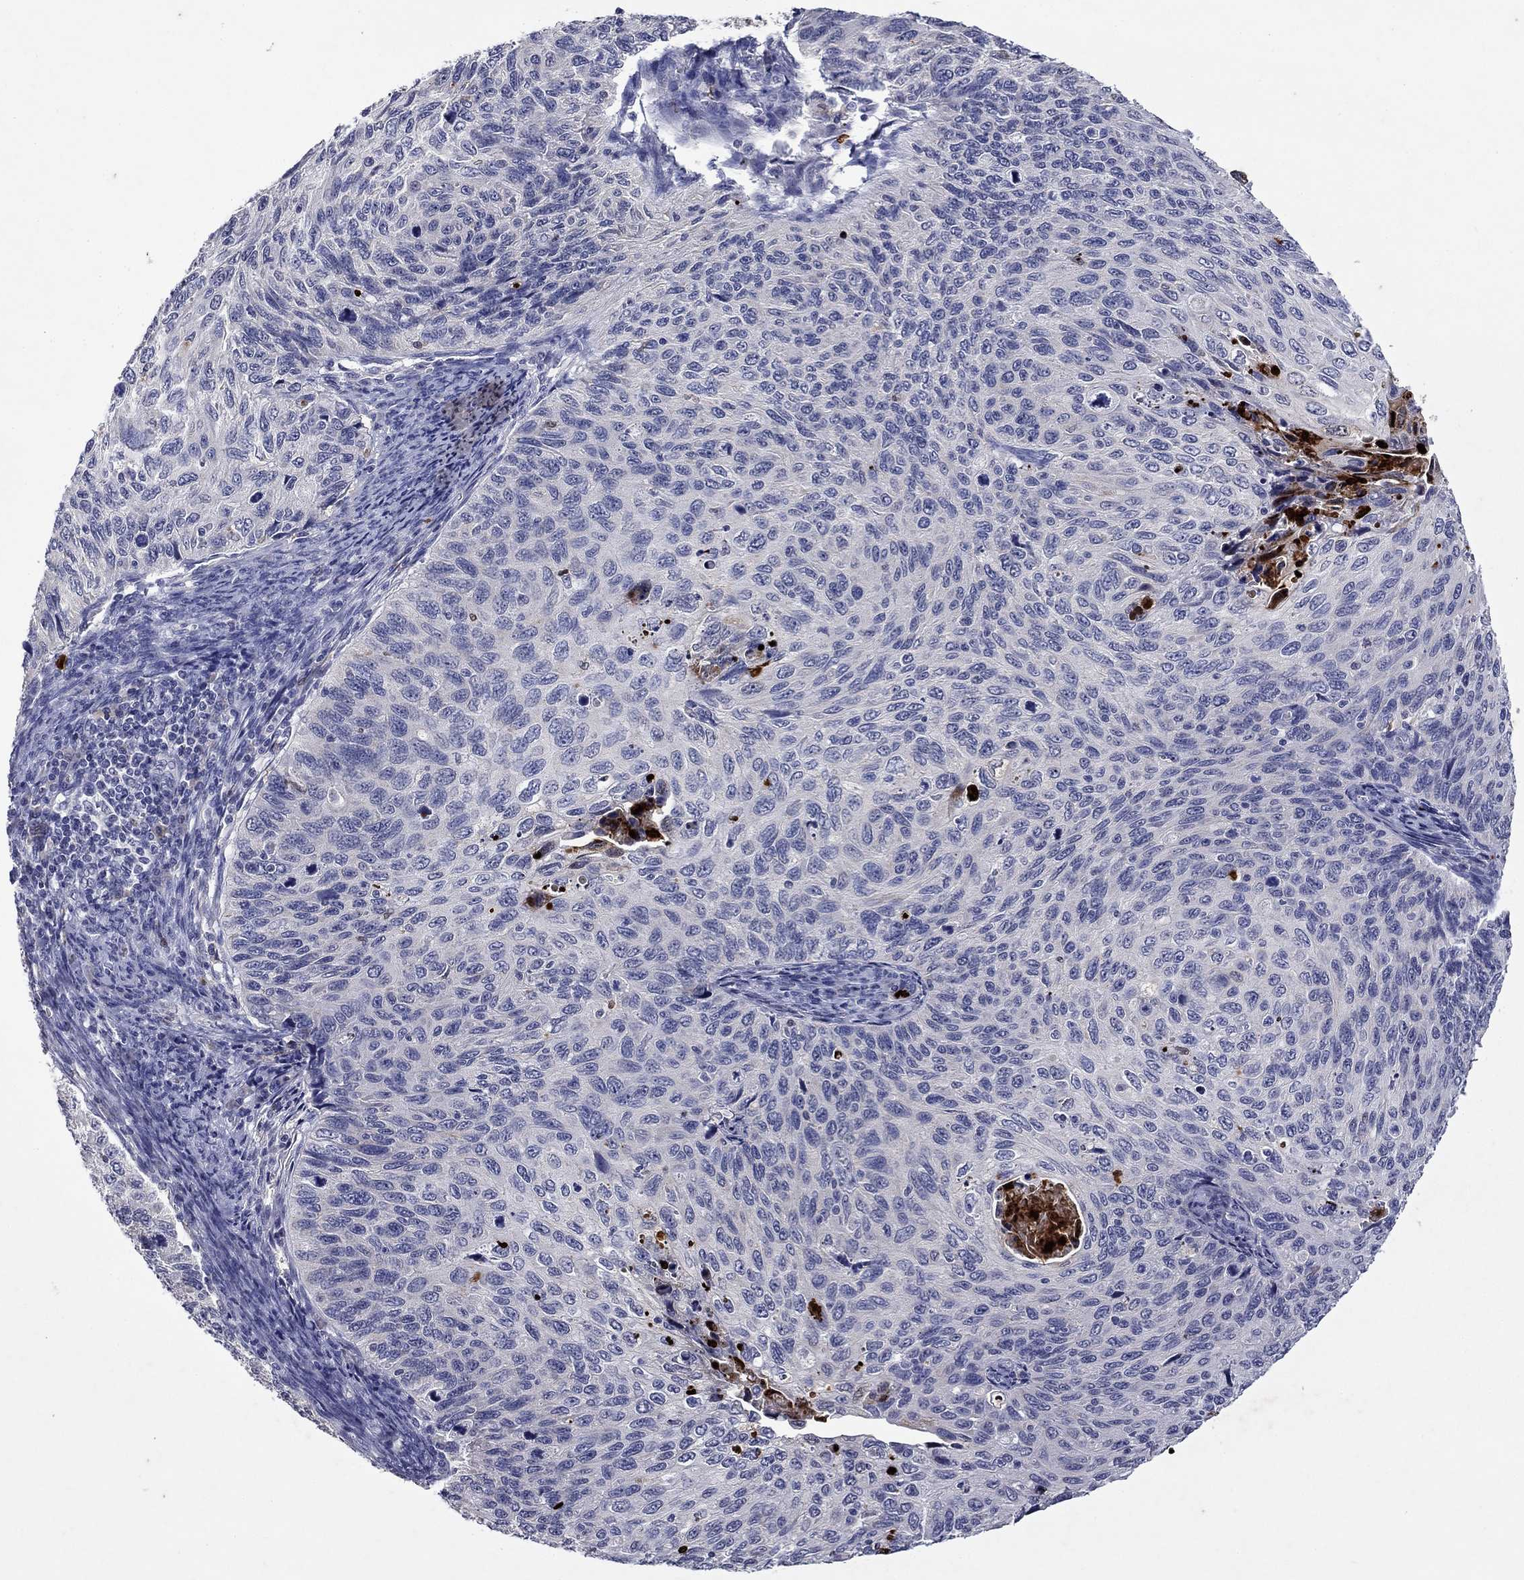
{"staining": {"intensity": "weak", "quantity": "<25%", "location": "cytoplasmic/membranous"}, "tissue": "cervical cancer", "cell_type": "Tumor cells", "image_type": "cancer", "snomed": [{"axis": "morphology", "description": "Squamous cell carcinoma, NOS"}, {"axis": "topography", "description": "Cervix"}], "caption": "Tumor cells show no significant positivity in cervical cancer (squamous cell carcinoma).", "gene": "IRF5", "patient": {"sex": "female", "age": 70}}